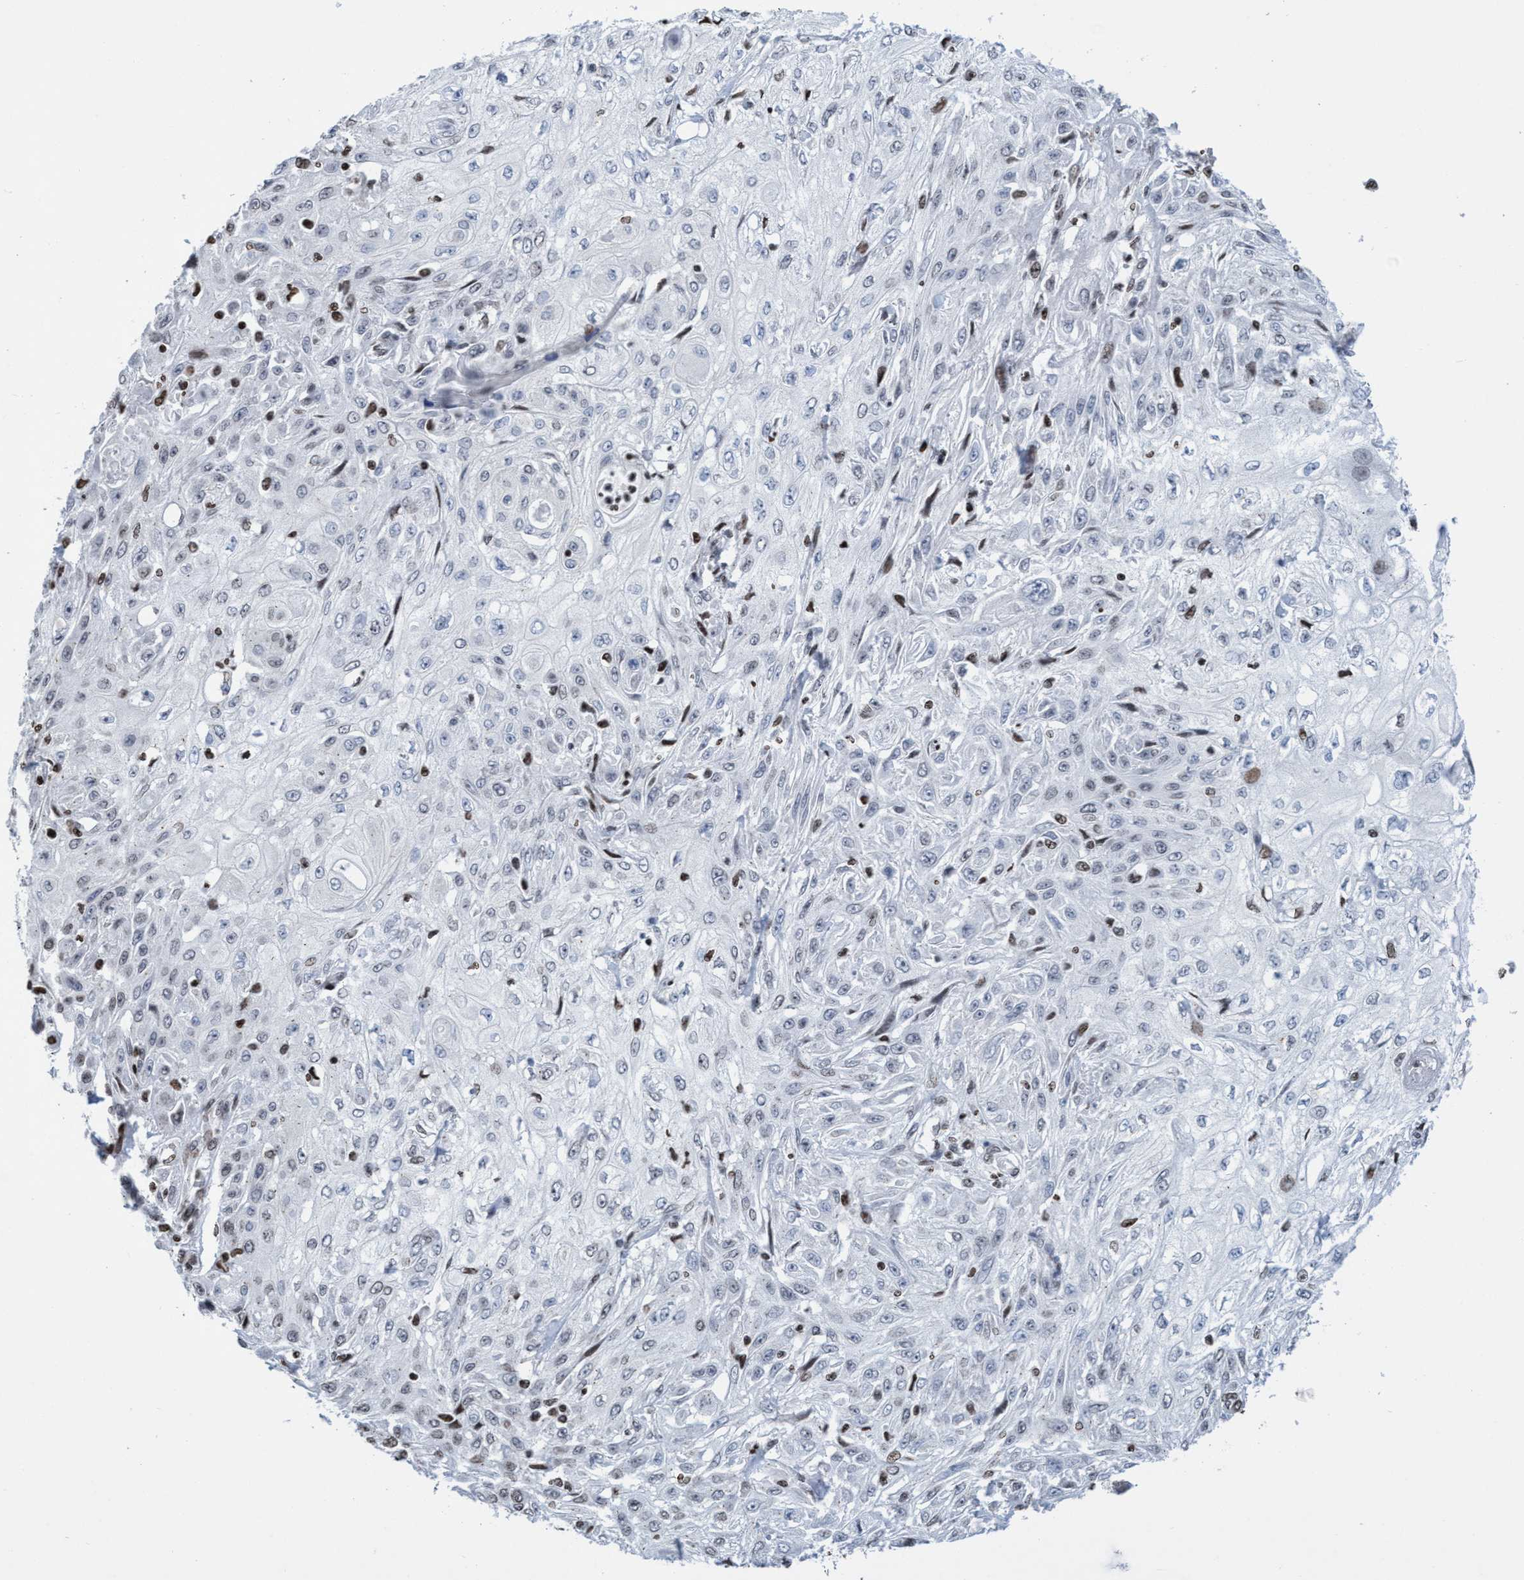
{"staining": {"intensity": "moderate", "quantity": "<25%", "location": "nuclear"}, "tissue": "skin cancer", "cell_type": "Tumor cells", "image_type": "cancer", "snomed": [{"axis": "morphology", "description": "Squamous cell carcinoma, NOS"}, {"axis": "morphology", "description": "Squamous cell carcinoma, metastatic, NOS"}, {"axis": "topography", "description": "Skin"}, {"axis": "topography", "description": "Lymph node"}], "caption": "Protein expression analysis of skin cancer (squamous cell carcinoma) reveals moderate nuclear staining in about <25% of tumor cells.", "gene": "CBX2", "patient": {"sex": "male", "age": 75}}